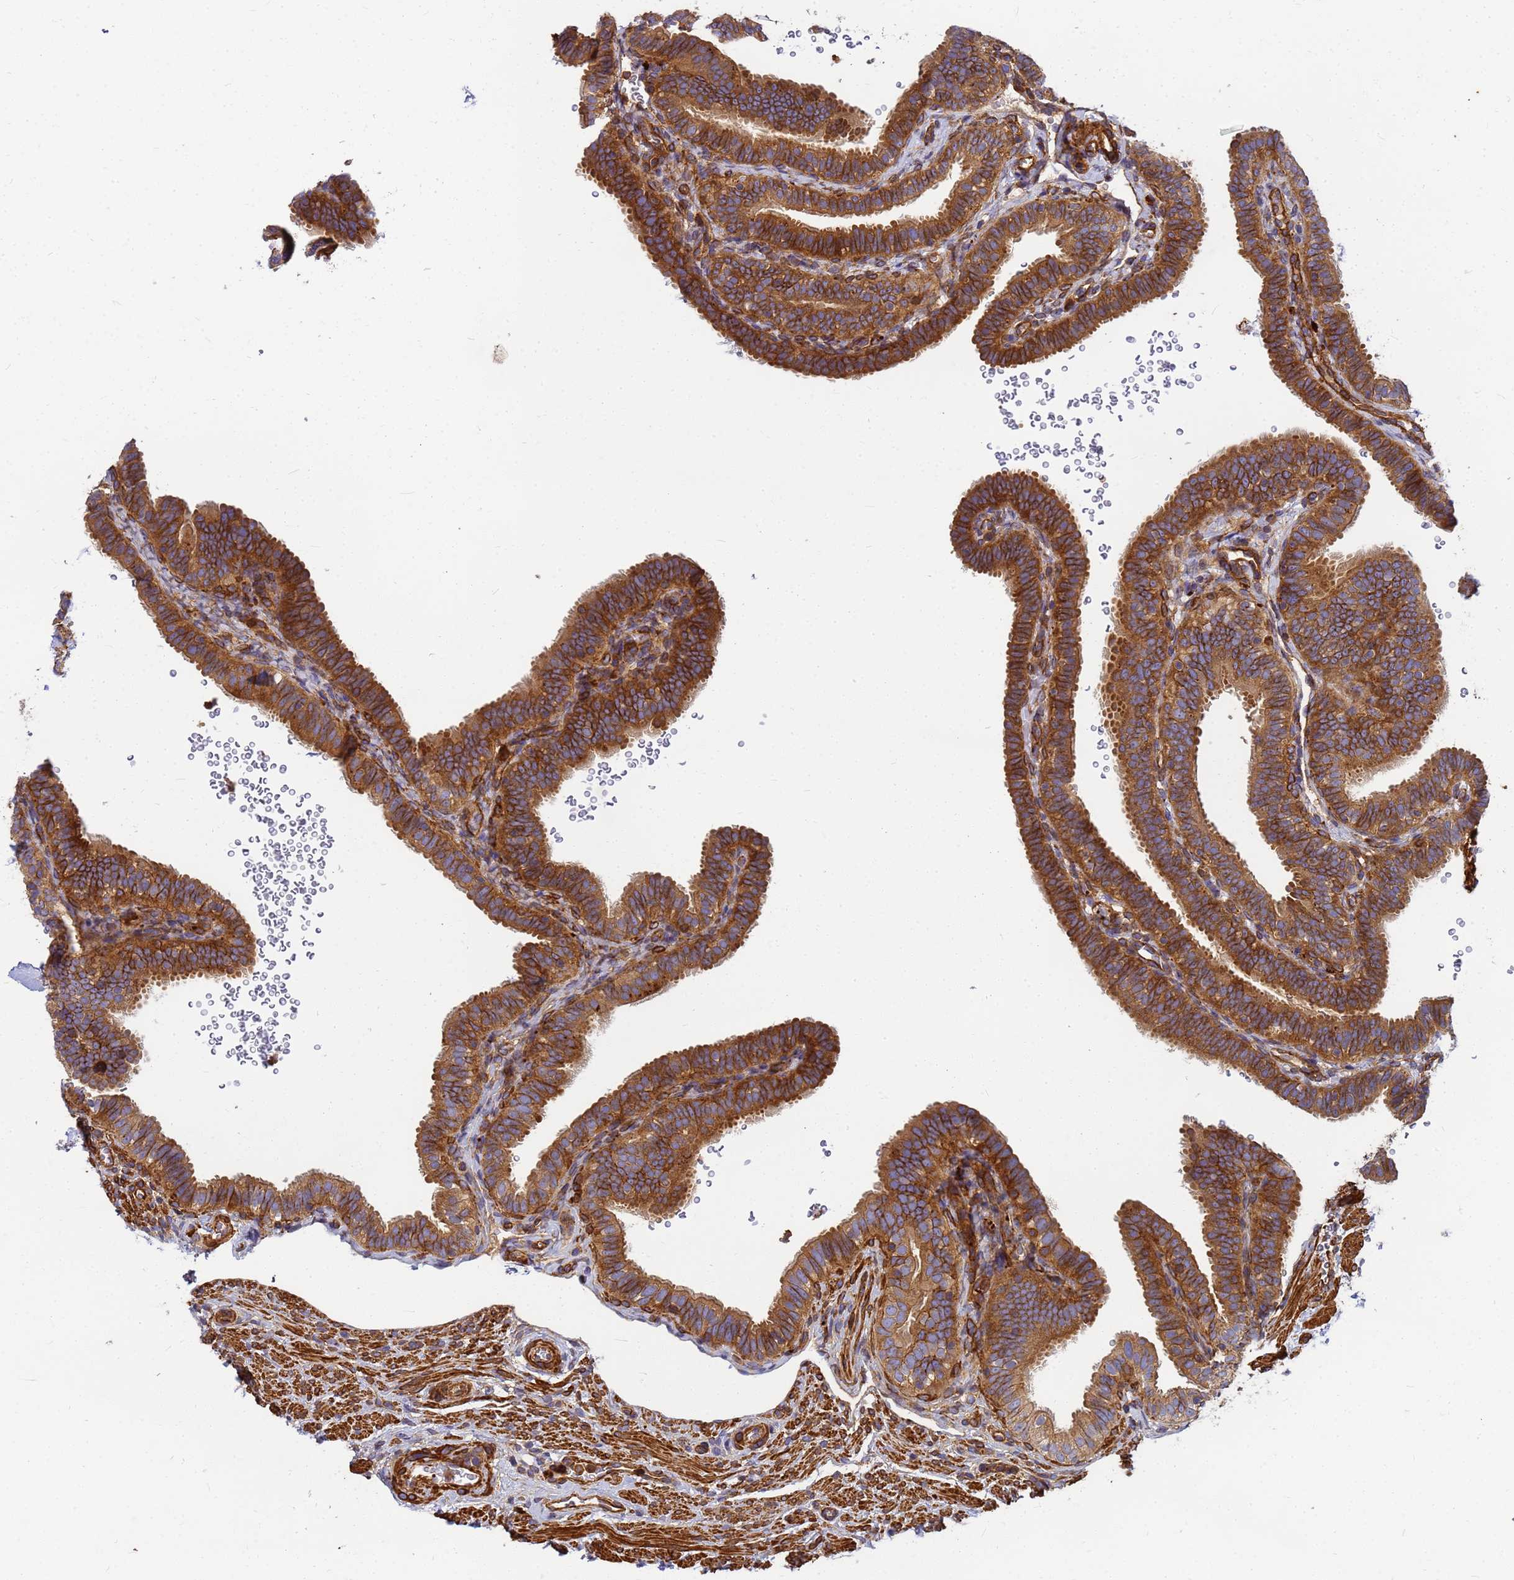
{"staining": {"intensity": "moderate", "quantity": ">75%", "location": "cytoplasmic/membranous"}, "tissue": "fallopian tube", "cell_type": "Glandular cells", "image_type": "normal", "snomed": [{"axis": "morphology", "description": "Normal tissue, NOS"}, {"axis": "topography", "description": "Fallopian tube"}], "caption": "Glandular cells exhibit medium levels of moderate cytoplasmic/membranous expression in approximately >75% of cells in benign fallopian tube. (IHC, brightfield microscopy, high magnification).", "gene": "C2CD5", "patient": {"sex": "female", "age": 41}}